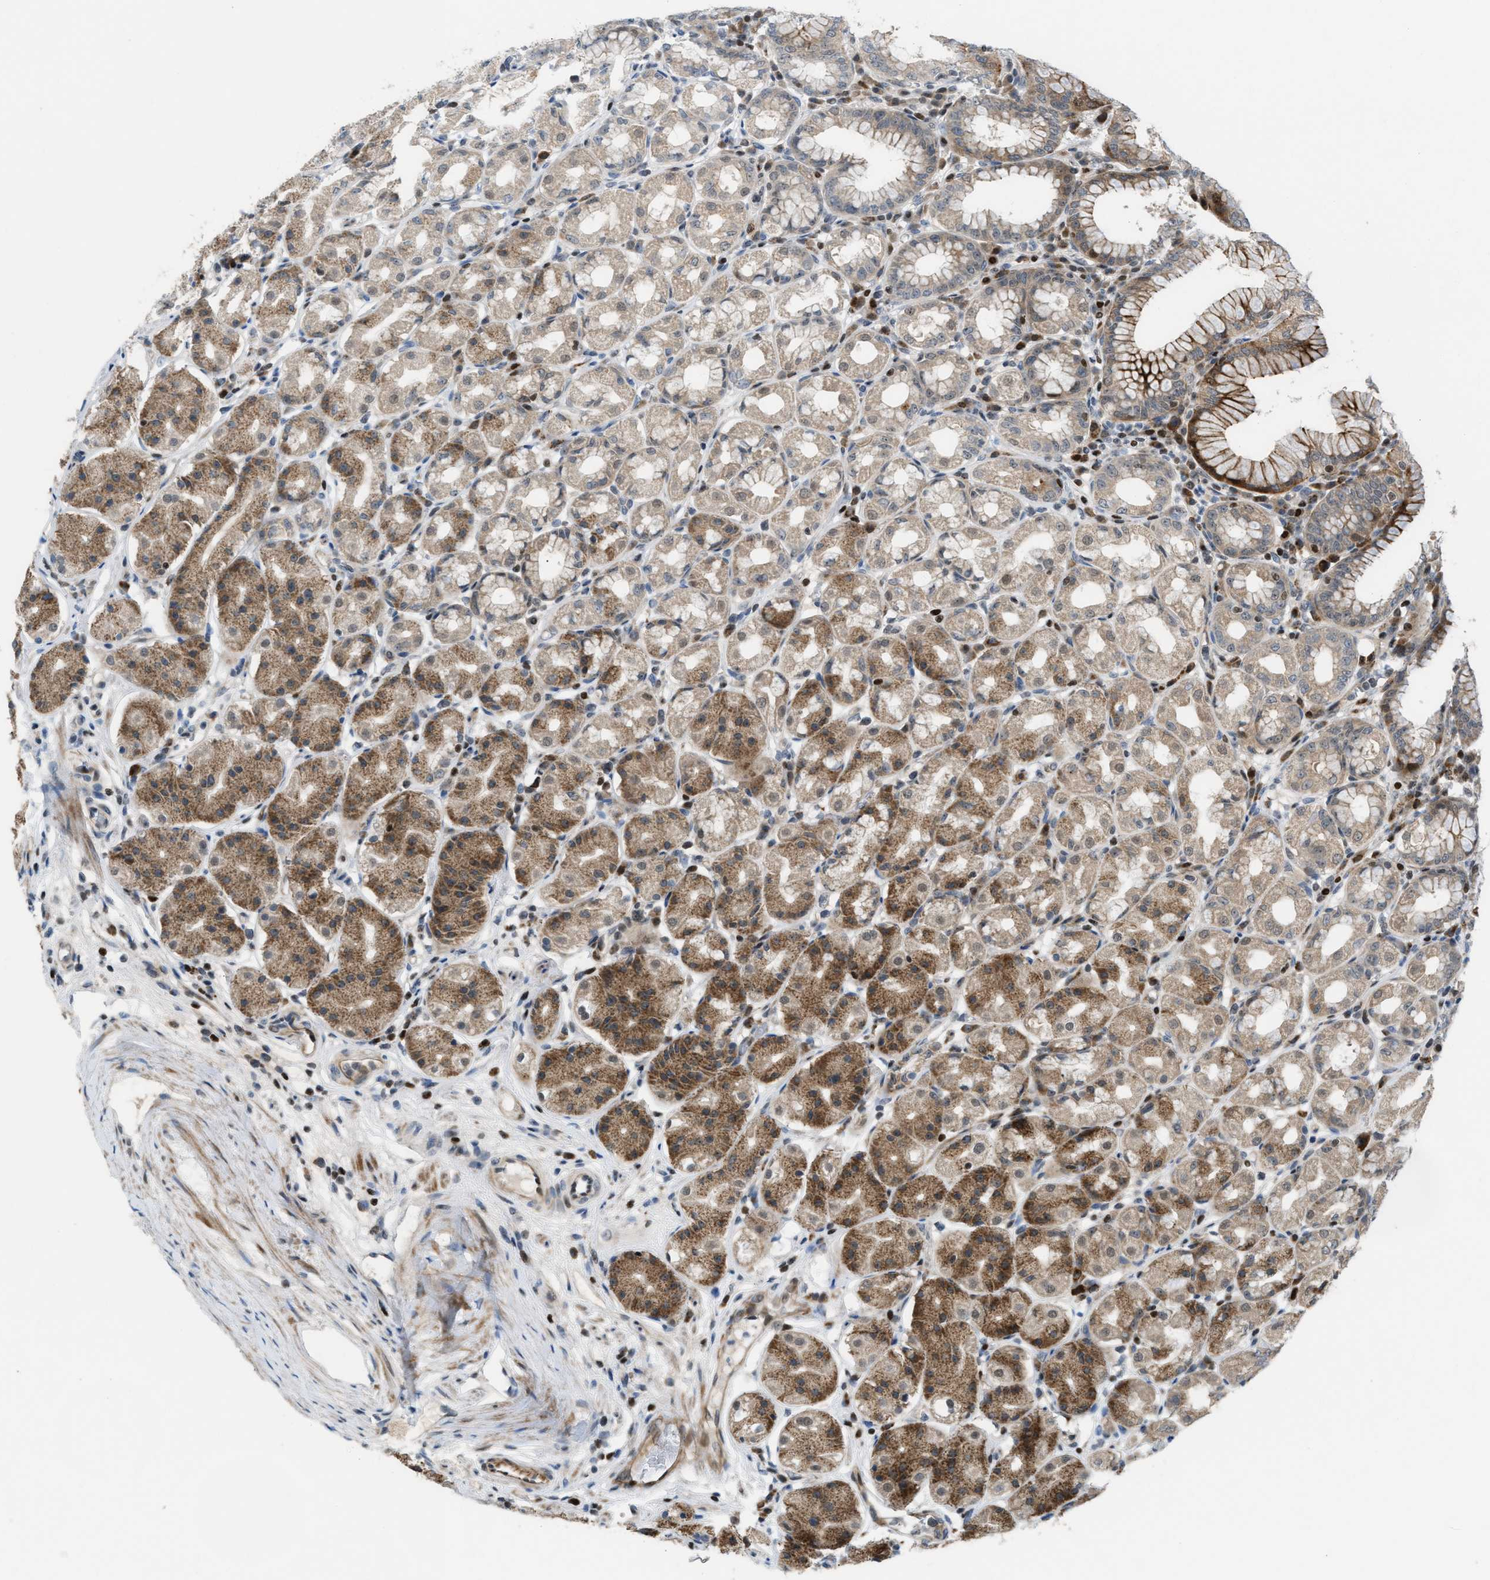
{"staining": {"intensity": "moderate", "quantity": ">75%", "location": "cytoplasmic/membranous"}, "tissue": "stomach", "cell_type": "Glandular cells", "image_type": "normal", "snomed": [{"axis": "morphology", "description": "Normal tissue, NOS"}, {"axis": "topography", "description": "Stomach"}, {"axis": "topography", "description": "Stomach, lower"}], "caption": "A micrograph showing moderate cytoplasmic/membranous positivity in approximately >75% of glandular cells in normal stomach, as visualized by brown immunohistochemical staining.", "gene": "ZNF276", "patient": {"sex": "female", "age": 56}}